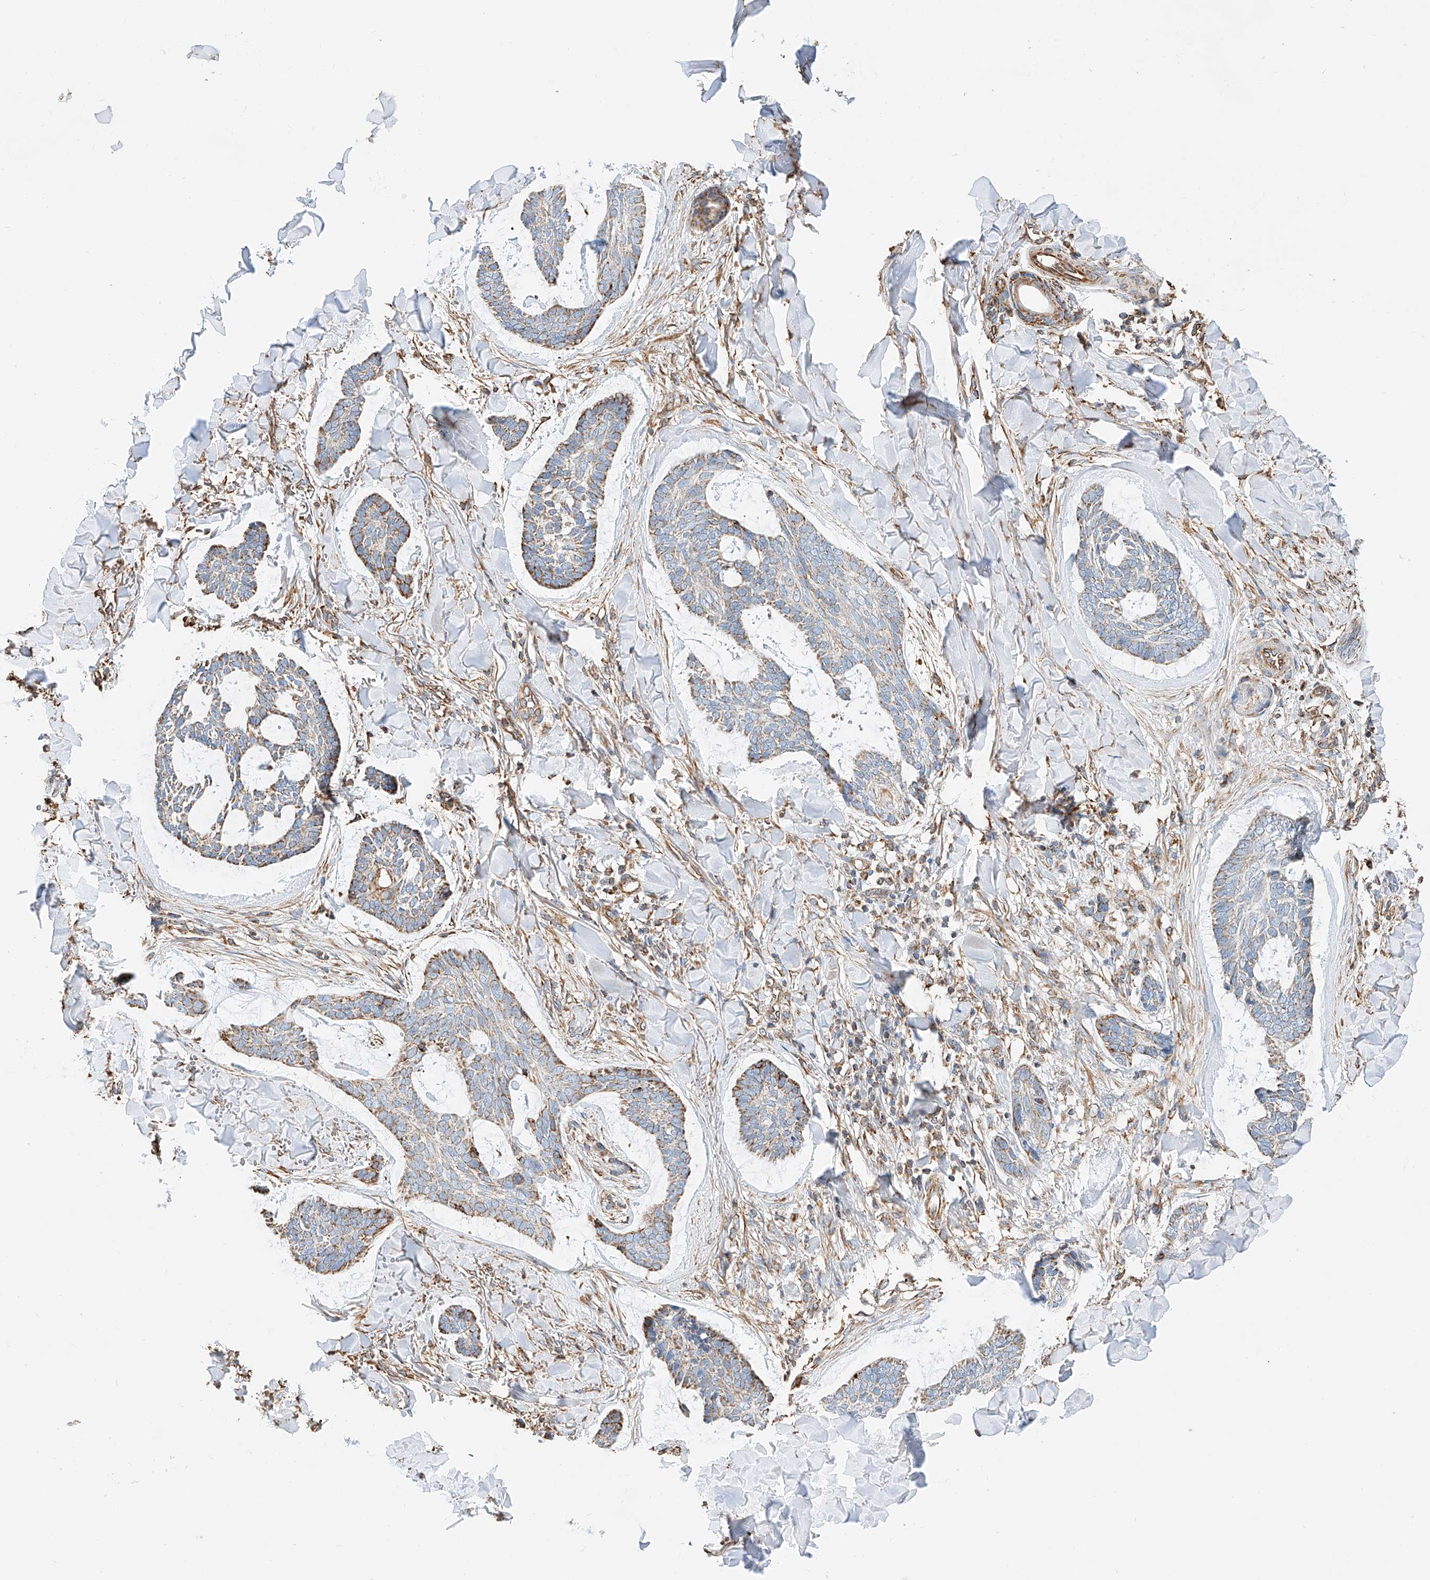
{"staining": {"intensity": "weak", "quantity": ">75%", "location": "cytoplasmic/membranous"}, "tissue": "skin cancer", "cell_type": "Tumor cells", "image_type": "cancer", "snomed": [{"axis": "morphology", "description": "Basal cell carcinoma"}, {"axis": "topography", "description": "Skin"}], "caption": "Skin basal cell carcinoma was stained to show a protein in brown. There is low levels of weak cytoplasmic/membranous staining in about >75% of tumor cells. Nuclei are stained in blue.", "gene": "NDUFV3", "patient": {"sex": "male", "age": 43}}